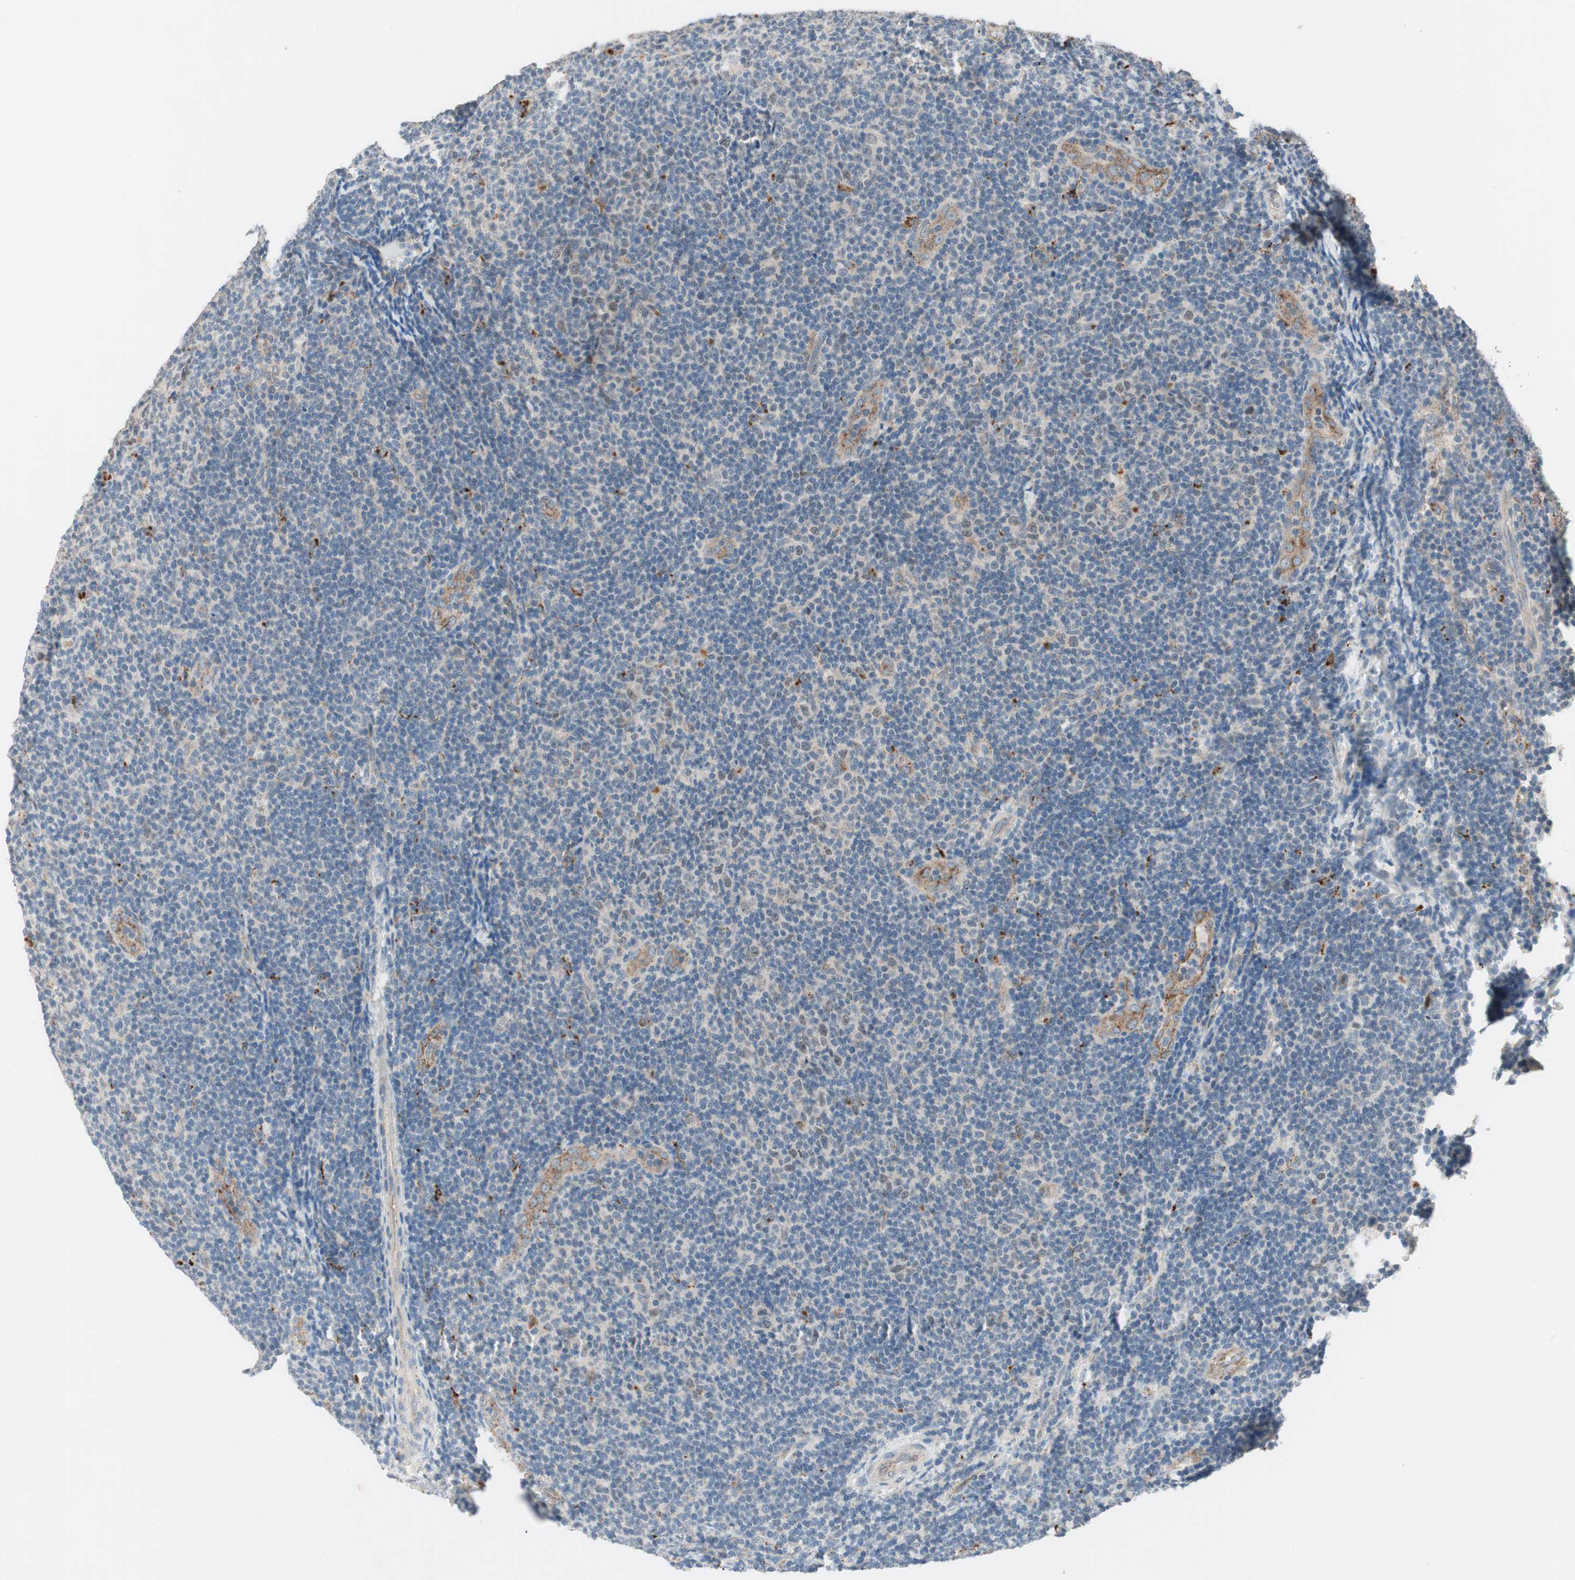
{"staining": {"intensity": "negative", "quantity": "none", "location": "none"}, "tissue": "lymphoma", "cell_type": "Tumor cells", "image_type": "cancer", "snomed": [{"axis": "morphology", "description": "Malignant lymphoma, non-Hodgkin's type, Low grade"}, {"axis": "topography", "description": "Lymph node"}], "caption": "There is no significant expression in tumor cells of lymphoma. The staining was performed using DAB (3,3'-diaminobenzidine) to visualize the protein expression in brown, while the nuclei were stained in blue with hematoxylin (Magnification: 20x).", "gene": "FGFR4", "patient": {"sex": "male", "age": 83}}